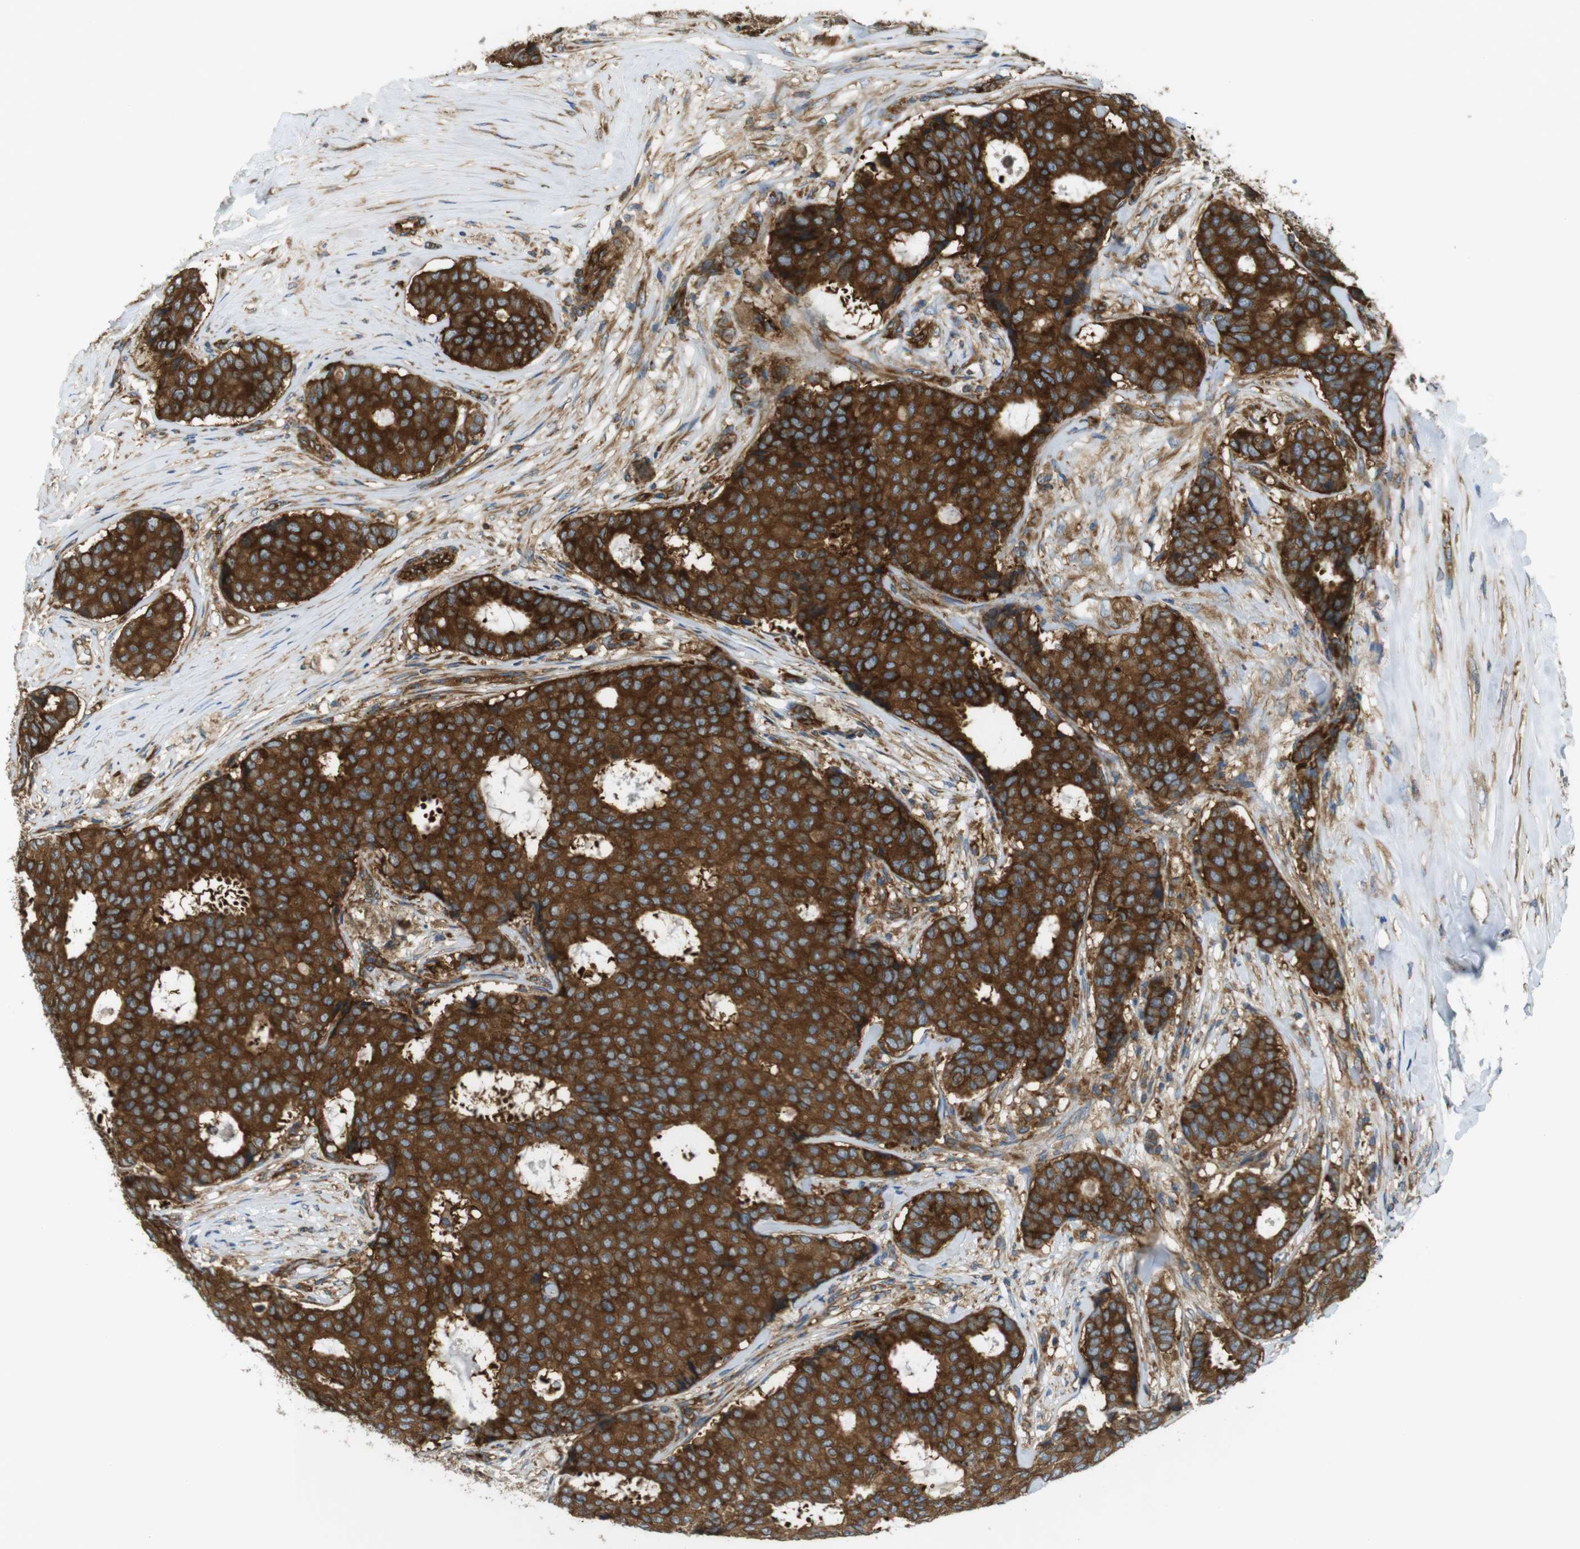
{"staining": {"intensity": "strong", "quantity": ">75%", "location": "cytoplasmic/membranous"}, "tissue": "breast cancer", "cell_type": "Tumor cells", "image_type": "cancer", "snomed": [{"axis": "morphology", "description": "Duct carcinoma"}, {"axis": "topography", "description": "Breast"}], "caption": "A micrograph of invasive ductal carcinoma (breast) stained for a protein displays strong cytoplasmic/membranous brown staining in tumor cells. (IHC, brightfield microscopy, high magnification).", "gene": "TSC1", "patient": {"sex": "female", "age": 75}}